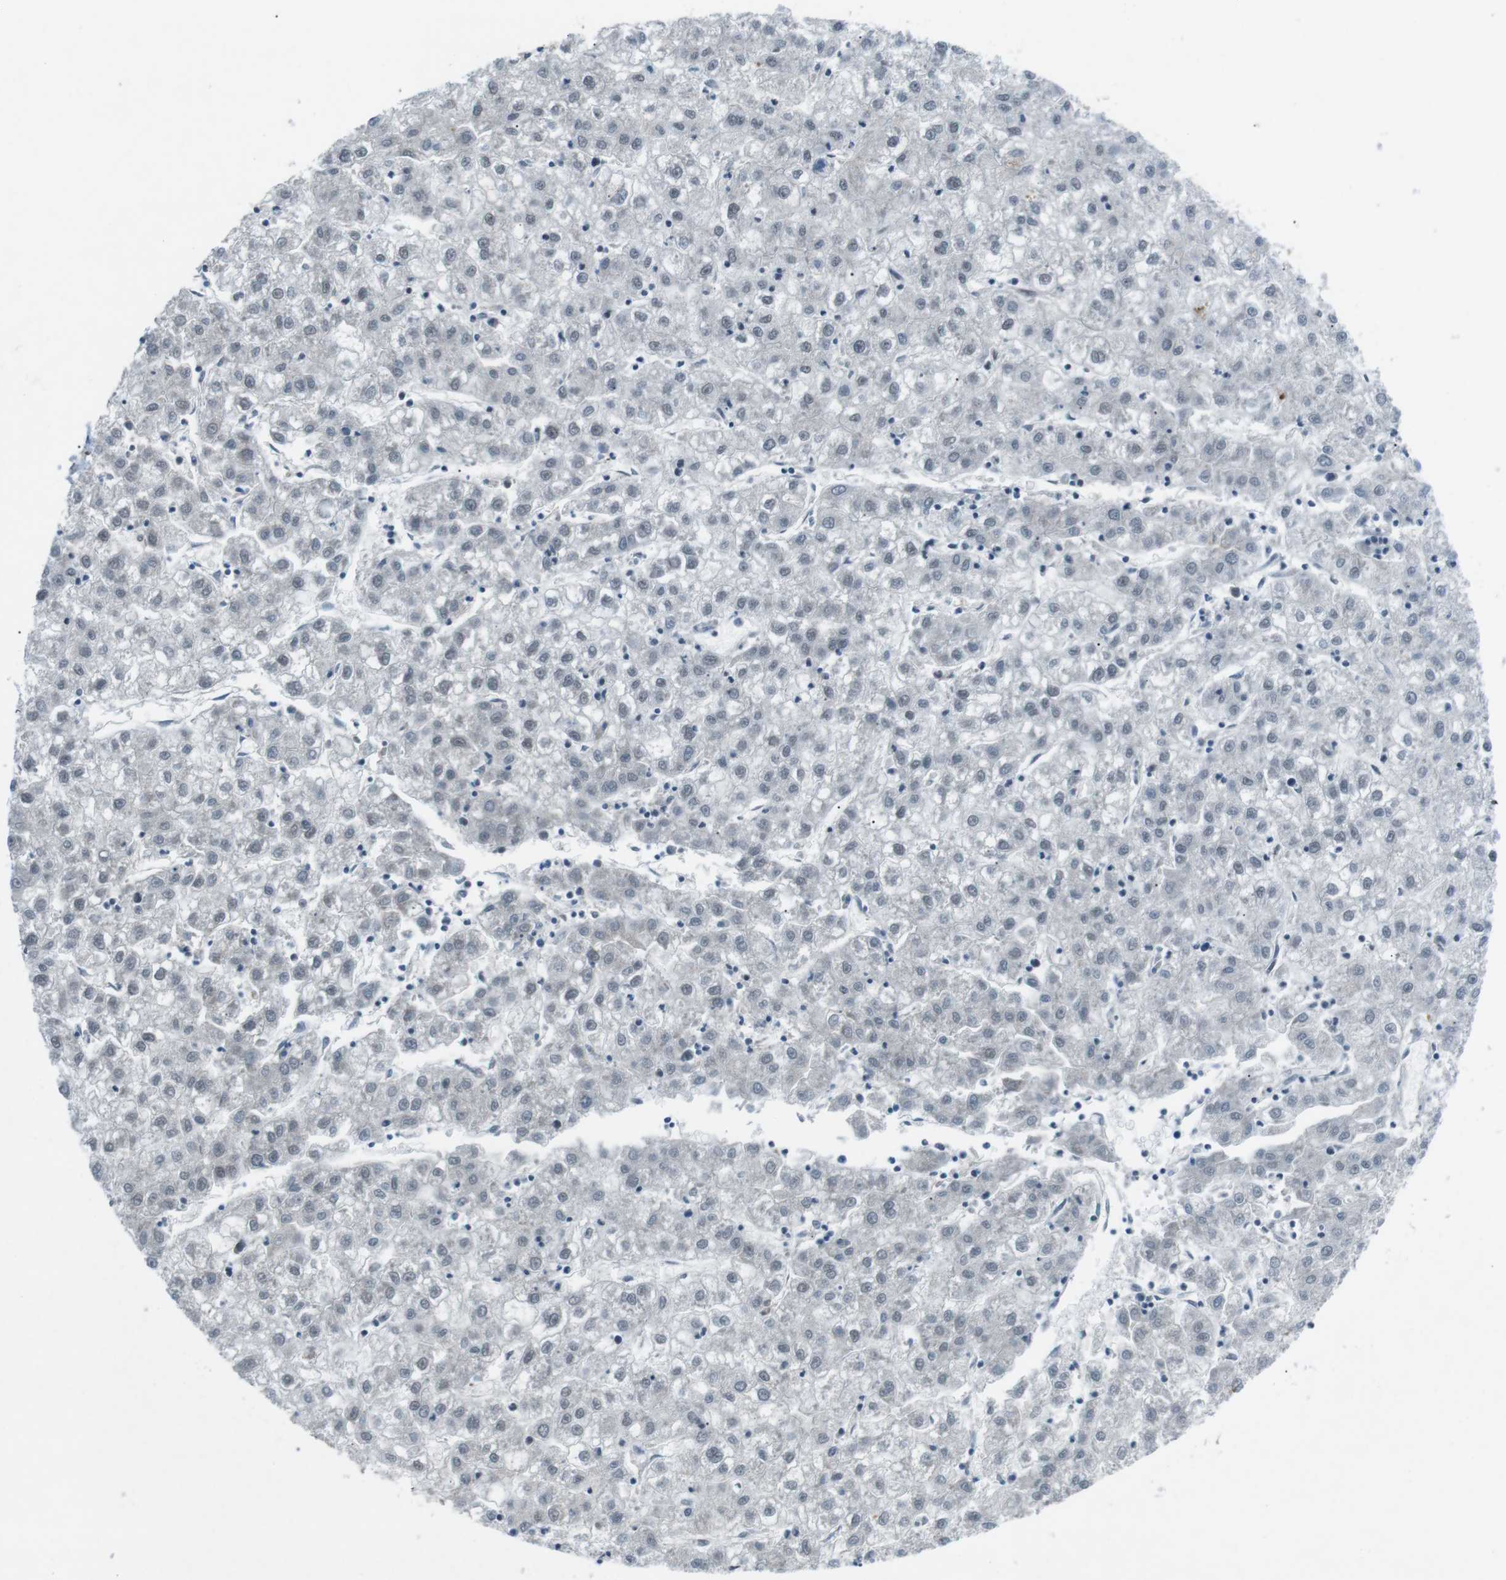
{"staining": {"intensity": "weak", "quantity": "<25%", "location": "nuclear"}, "tissue": "liver cancer", "cell_type": "Tumor cells", "image_type": "cancer", "snomed": [{"axis": "morphology", "description": "Carcinoma, Hepatocellular, NOS"}, {"axis": "topography", "description": "Liver"}], "caption": "There is no significant positivity in tumor cells of liver hepatocellular carcinoma.", "gene": "TAF1", "patient": {"sex": "male", "age": 72}}